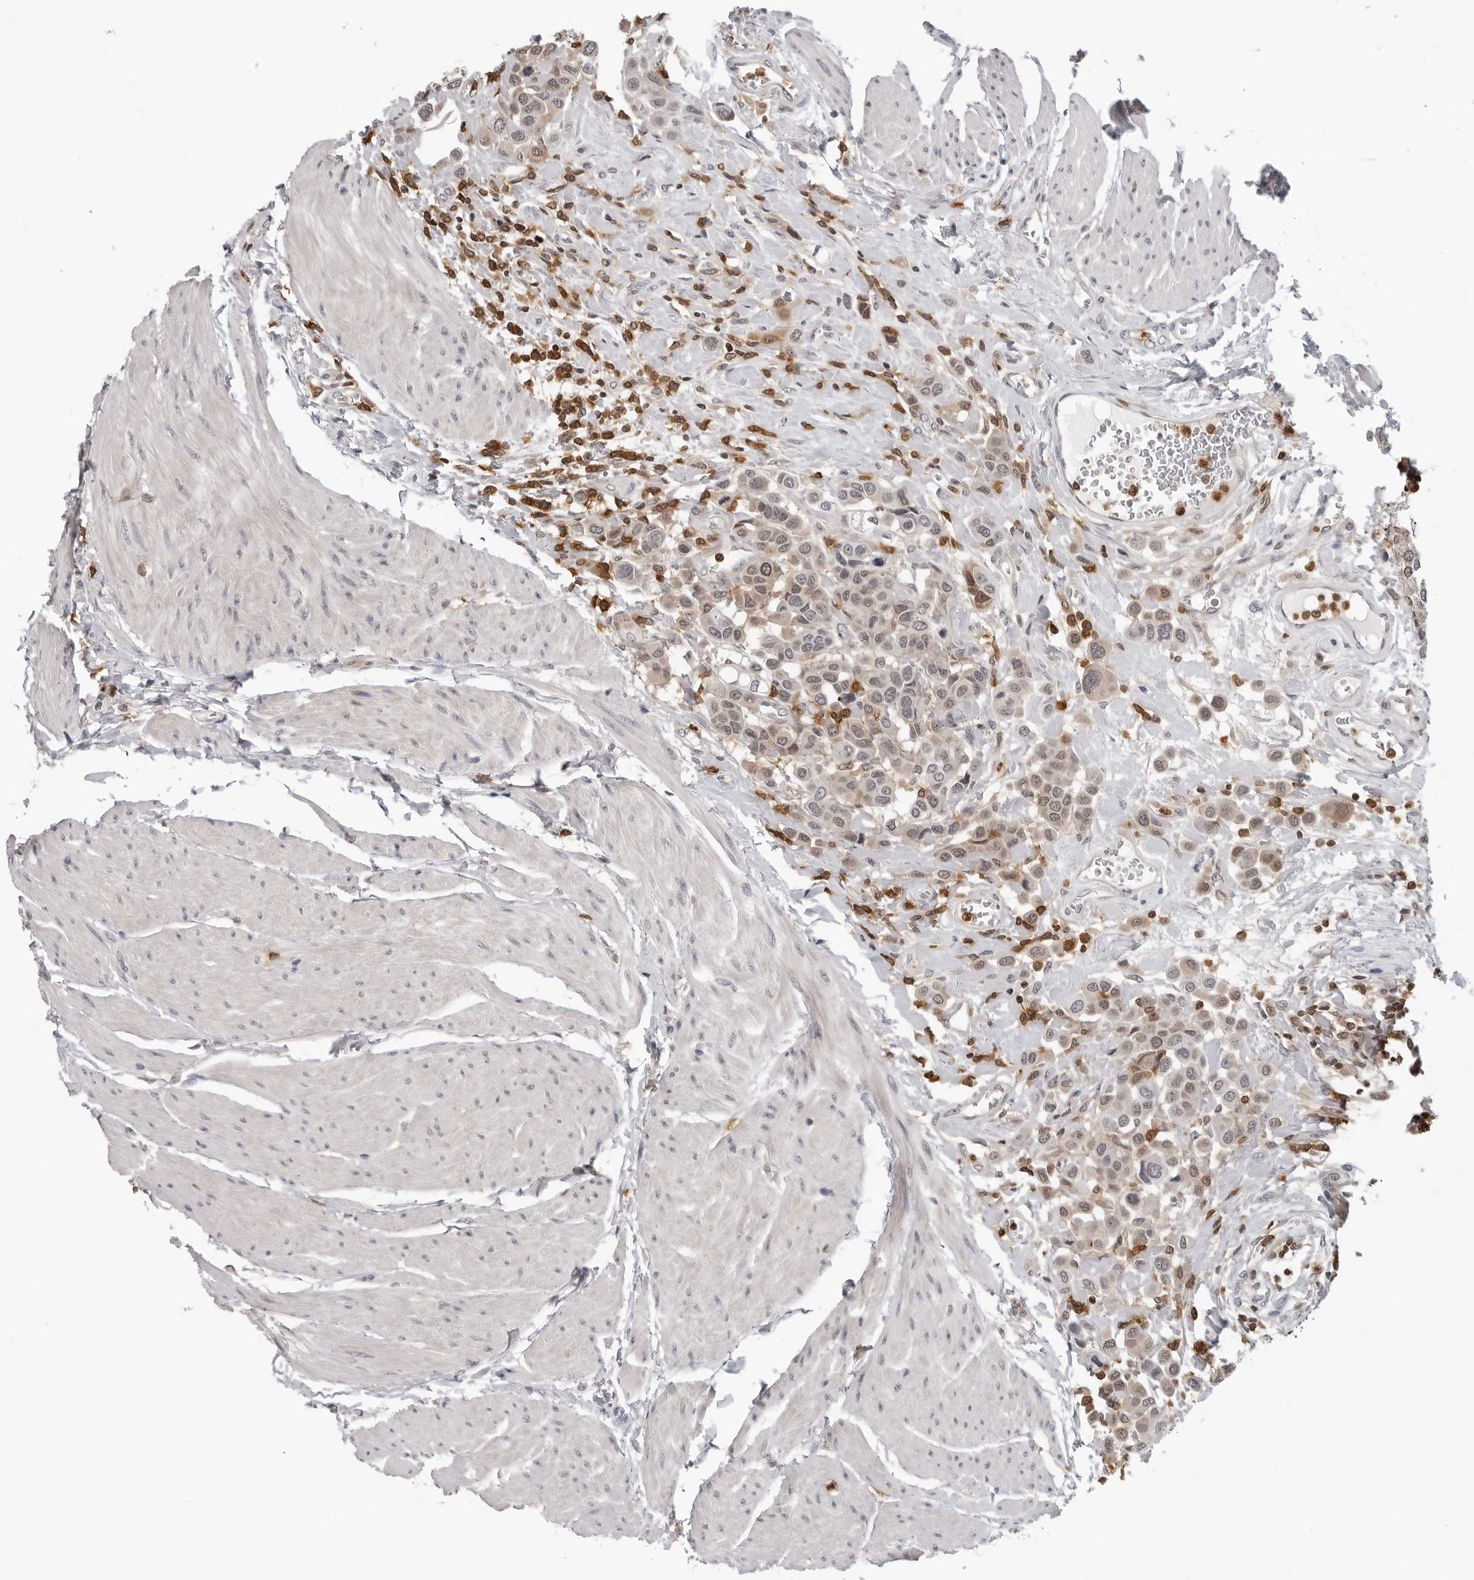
{"staining": {"intensity": "weak", "quantity": "<25%", "location": "cytoplasmic/membranous,nuclear"}, "tissue": "urothelial cancer", "cell_type": "Tumor cells", "image_type": "cancer", "snomed": [{"axis": "morphology", "description": "Urothelial carcinoma, High grade"}, {"axis": "topography", "description": "Urinary bladder"}], "caption": "This image is of urothelial cancer stained with IHC to label a protein in brown with the nuclei are counter-stained blue. There is no expression in tumor cells. (IHC, brightfield microscopy, high magnification).", "gene": "HSPH1", "patient": {"sex": "male", "age": 50}}